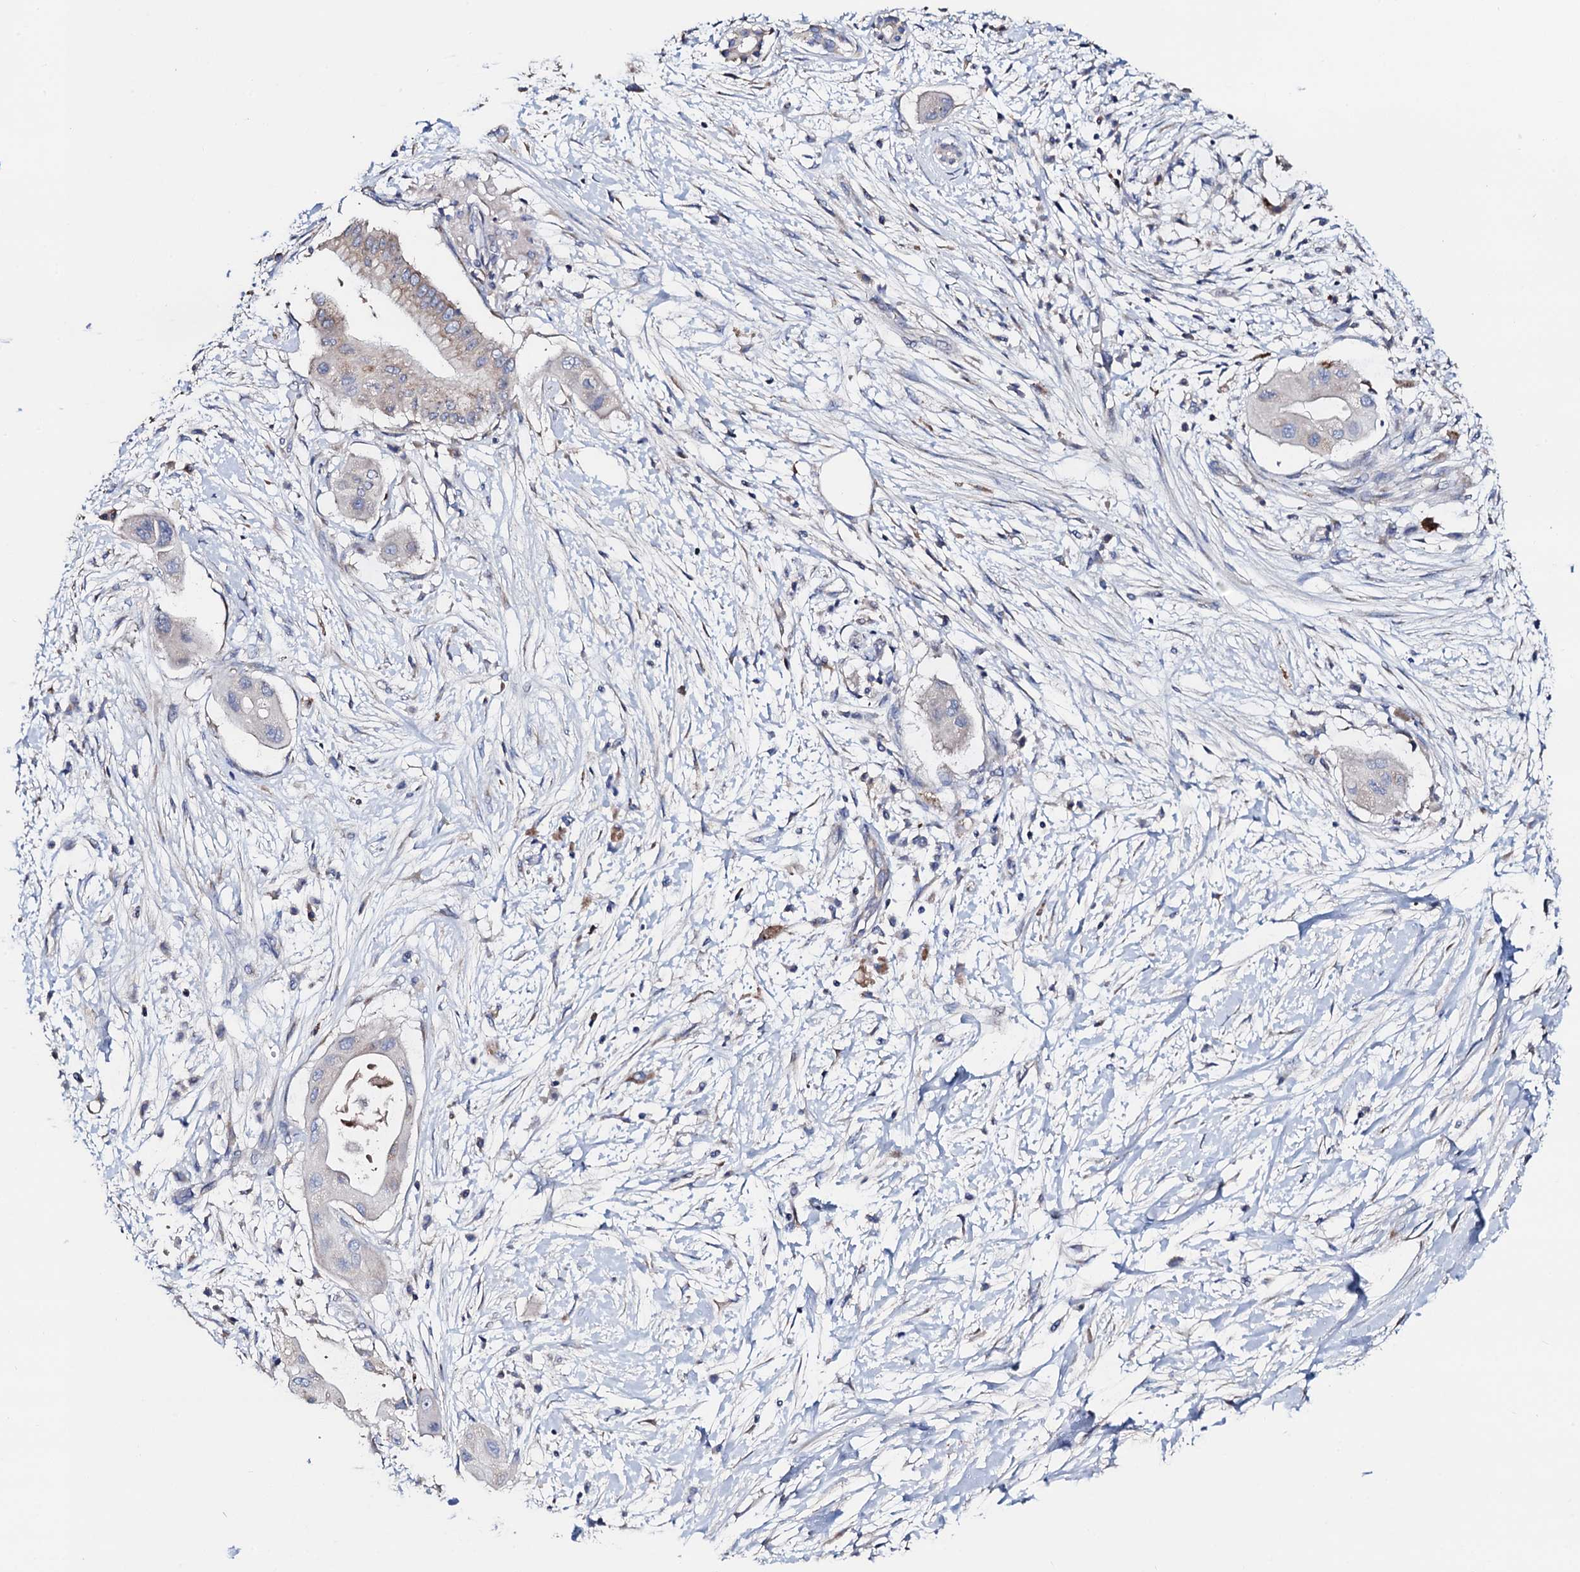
{"staining": {"intensity": "negative", "quantity": "none", "location": "none"}, "tissue": "pancreatic cancer", "cell_type": "Tumor cells", "image_type": "cancer", "snomed": [{"axis": "morphology", "description": "Adenocarcinoma, NOS"}, {"axis": "topography", "description": "Pancreas"}], "caption": "IHC photomicrograph of neoplastic tissue: human pancreatic cancer stained with DAB (3,3'-diaminobenzidine) displays no significant protein expression in tumor cells.", "gene": "FREM3", "patient": {"sex": "male", "age": 68}}